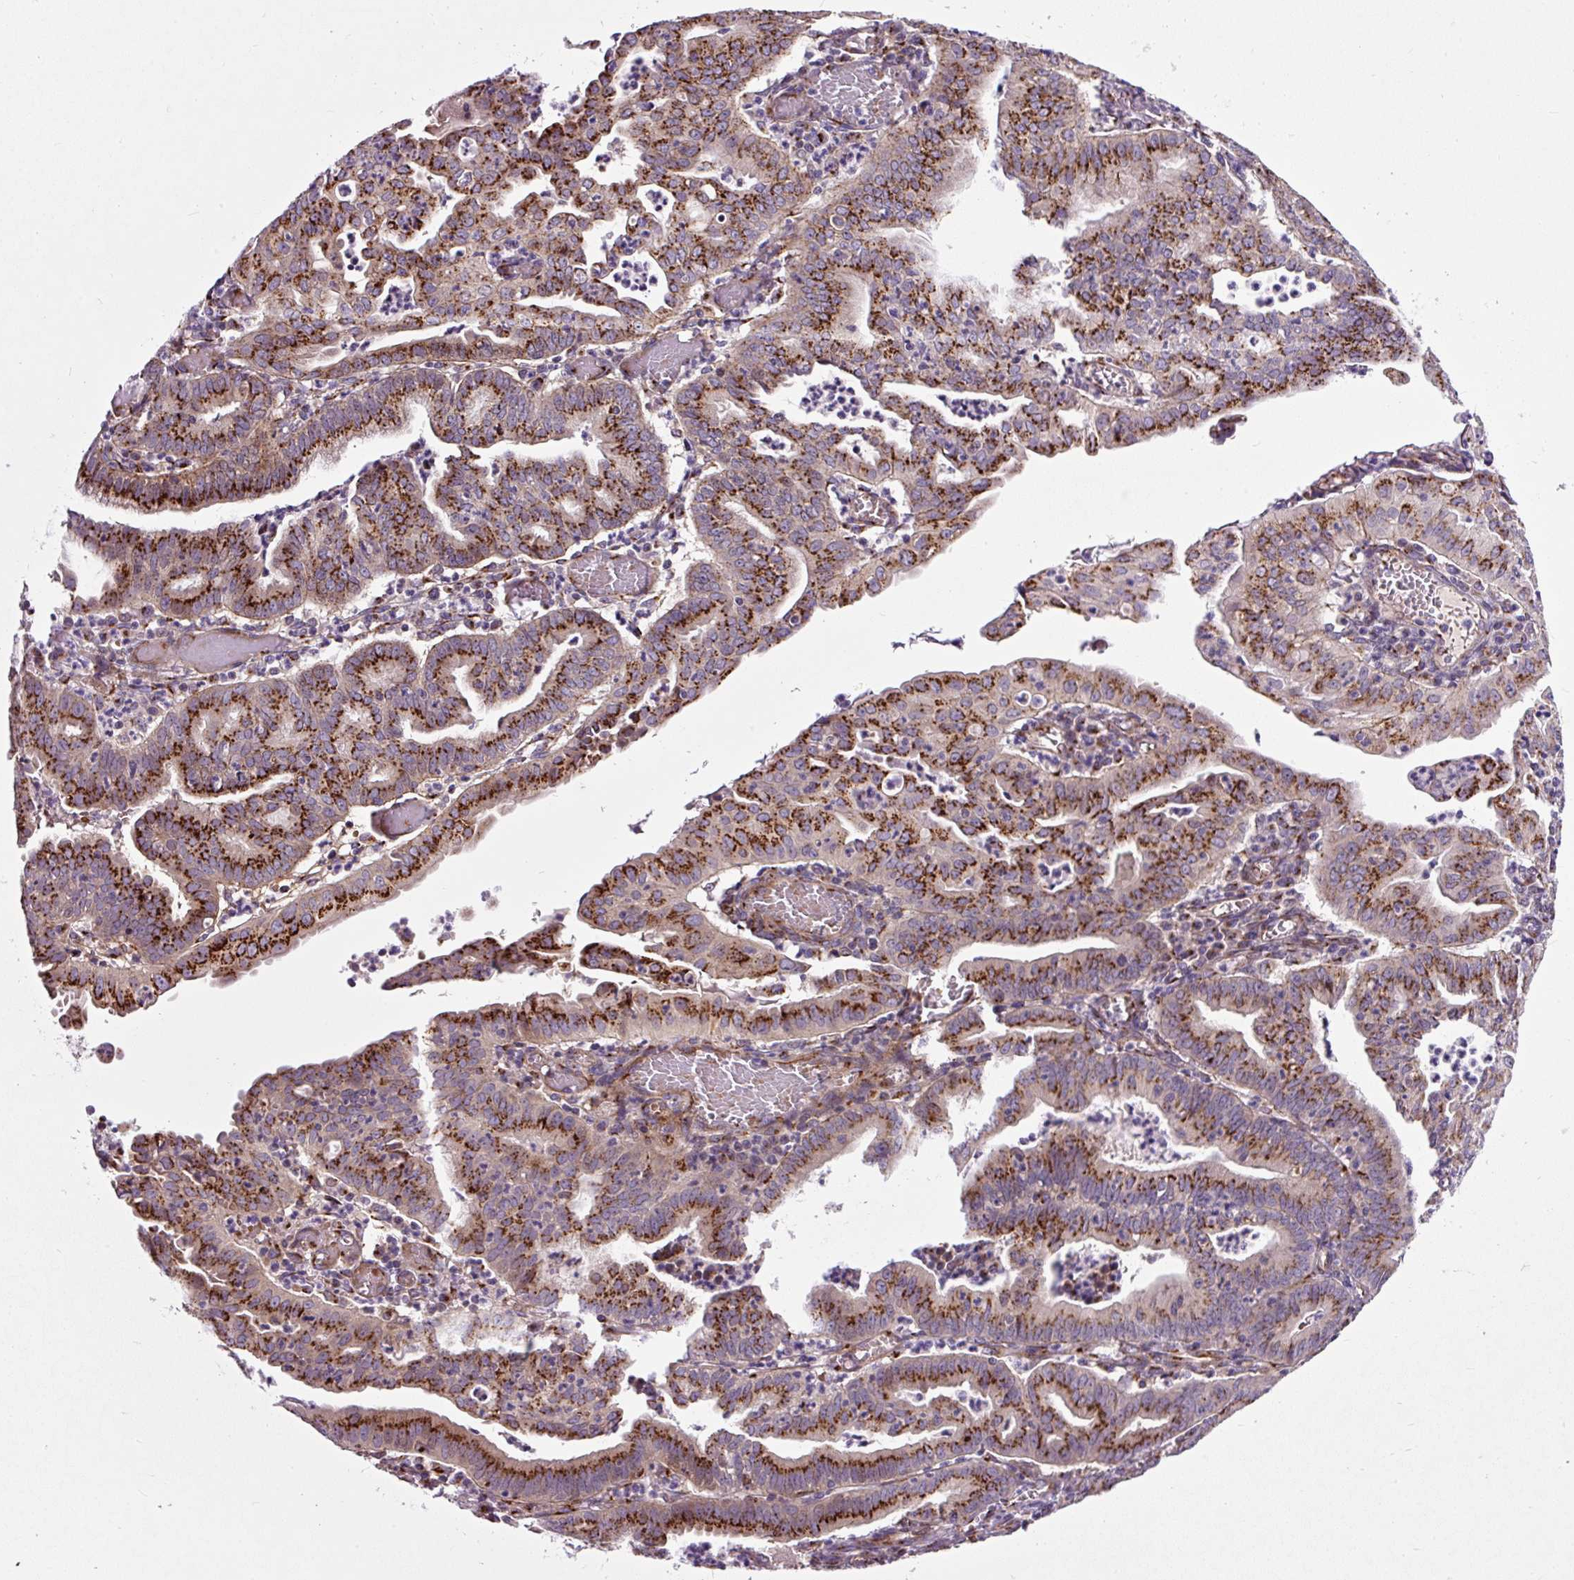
{"staining": {"intensity": "strong", "quantity": ">75%", "location": "cytoplasmic/membranous"}, "tissue": "endometrial cancer", "cell_type": "Tumor cells", "image_type": "cancer", "snomed": [{"axis": "morphology", "description": "Adenocarcinoma, NOS"}, {"axis": "topography", "description": "Endometrium"}], "caption": "Protein staining displays strong cytoplasmic/membranous staining in about >75% of tumor cells in endometrial cancer (adenocarcinoma).", "gene": "MSMP", "patient": {"sex": "female", "age": 60}}